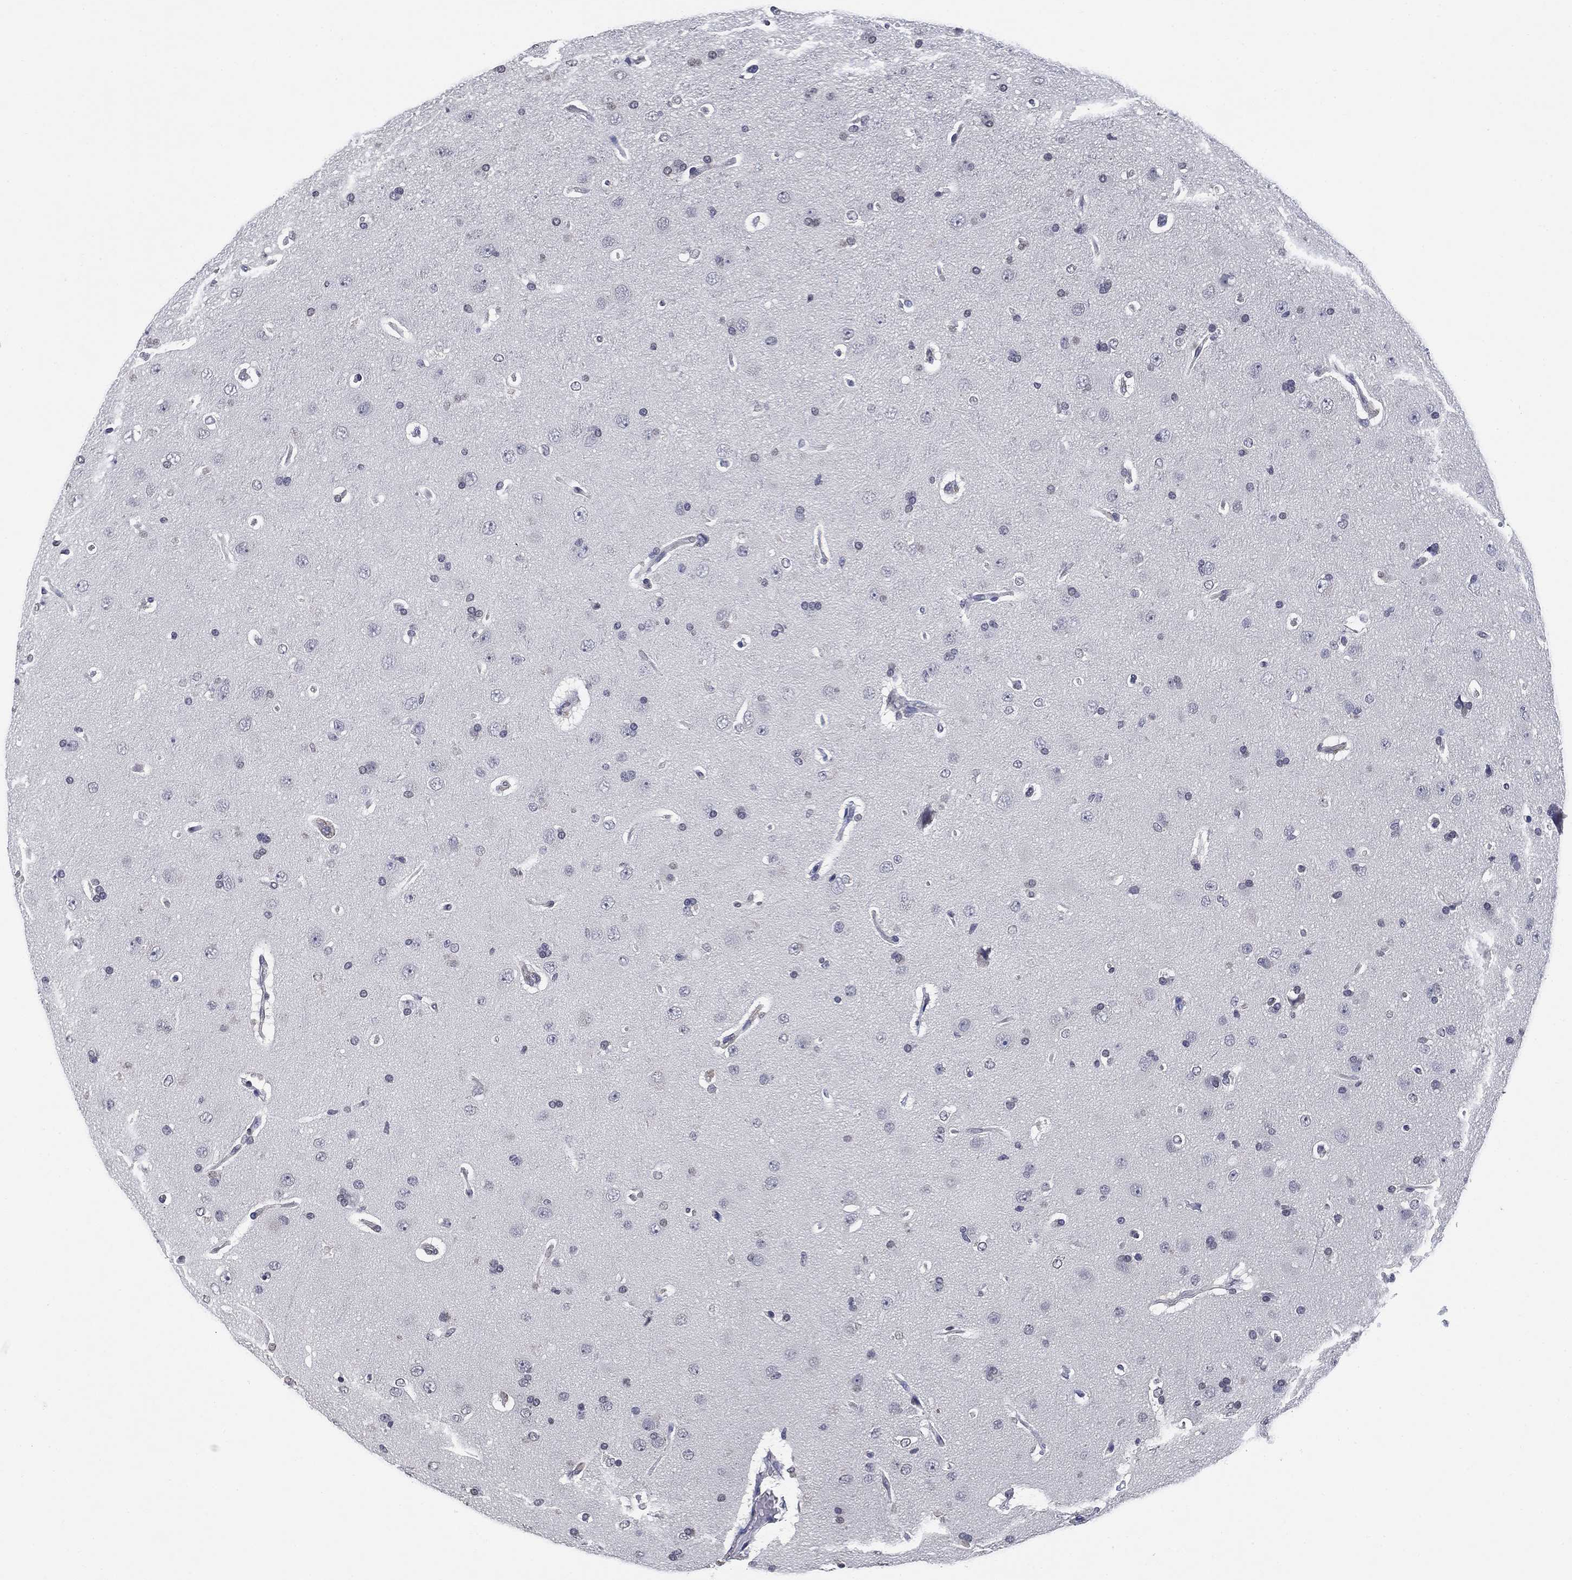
{"staining": {"intensity": "negative", "quantity": "none", "location": "none"}, "tissue": "glioma", "cell_type": "Tumor cells", "image_type": "cancer", "snomed": [{"axis": "morphology", "description": "Glioma, malignant, NOS"}, {"axis": "topography", "description": "Cerebral cortex"}], "caption": "DAB (3,3'-diaminobenzidine) immunohistochemical staining of glioma displays no significant positivity in tumor cells.", "gene": "OTUB2", "patient": {"sex": "male", "age": 58}}